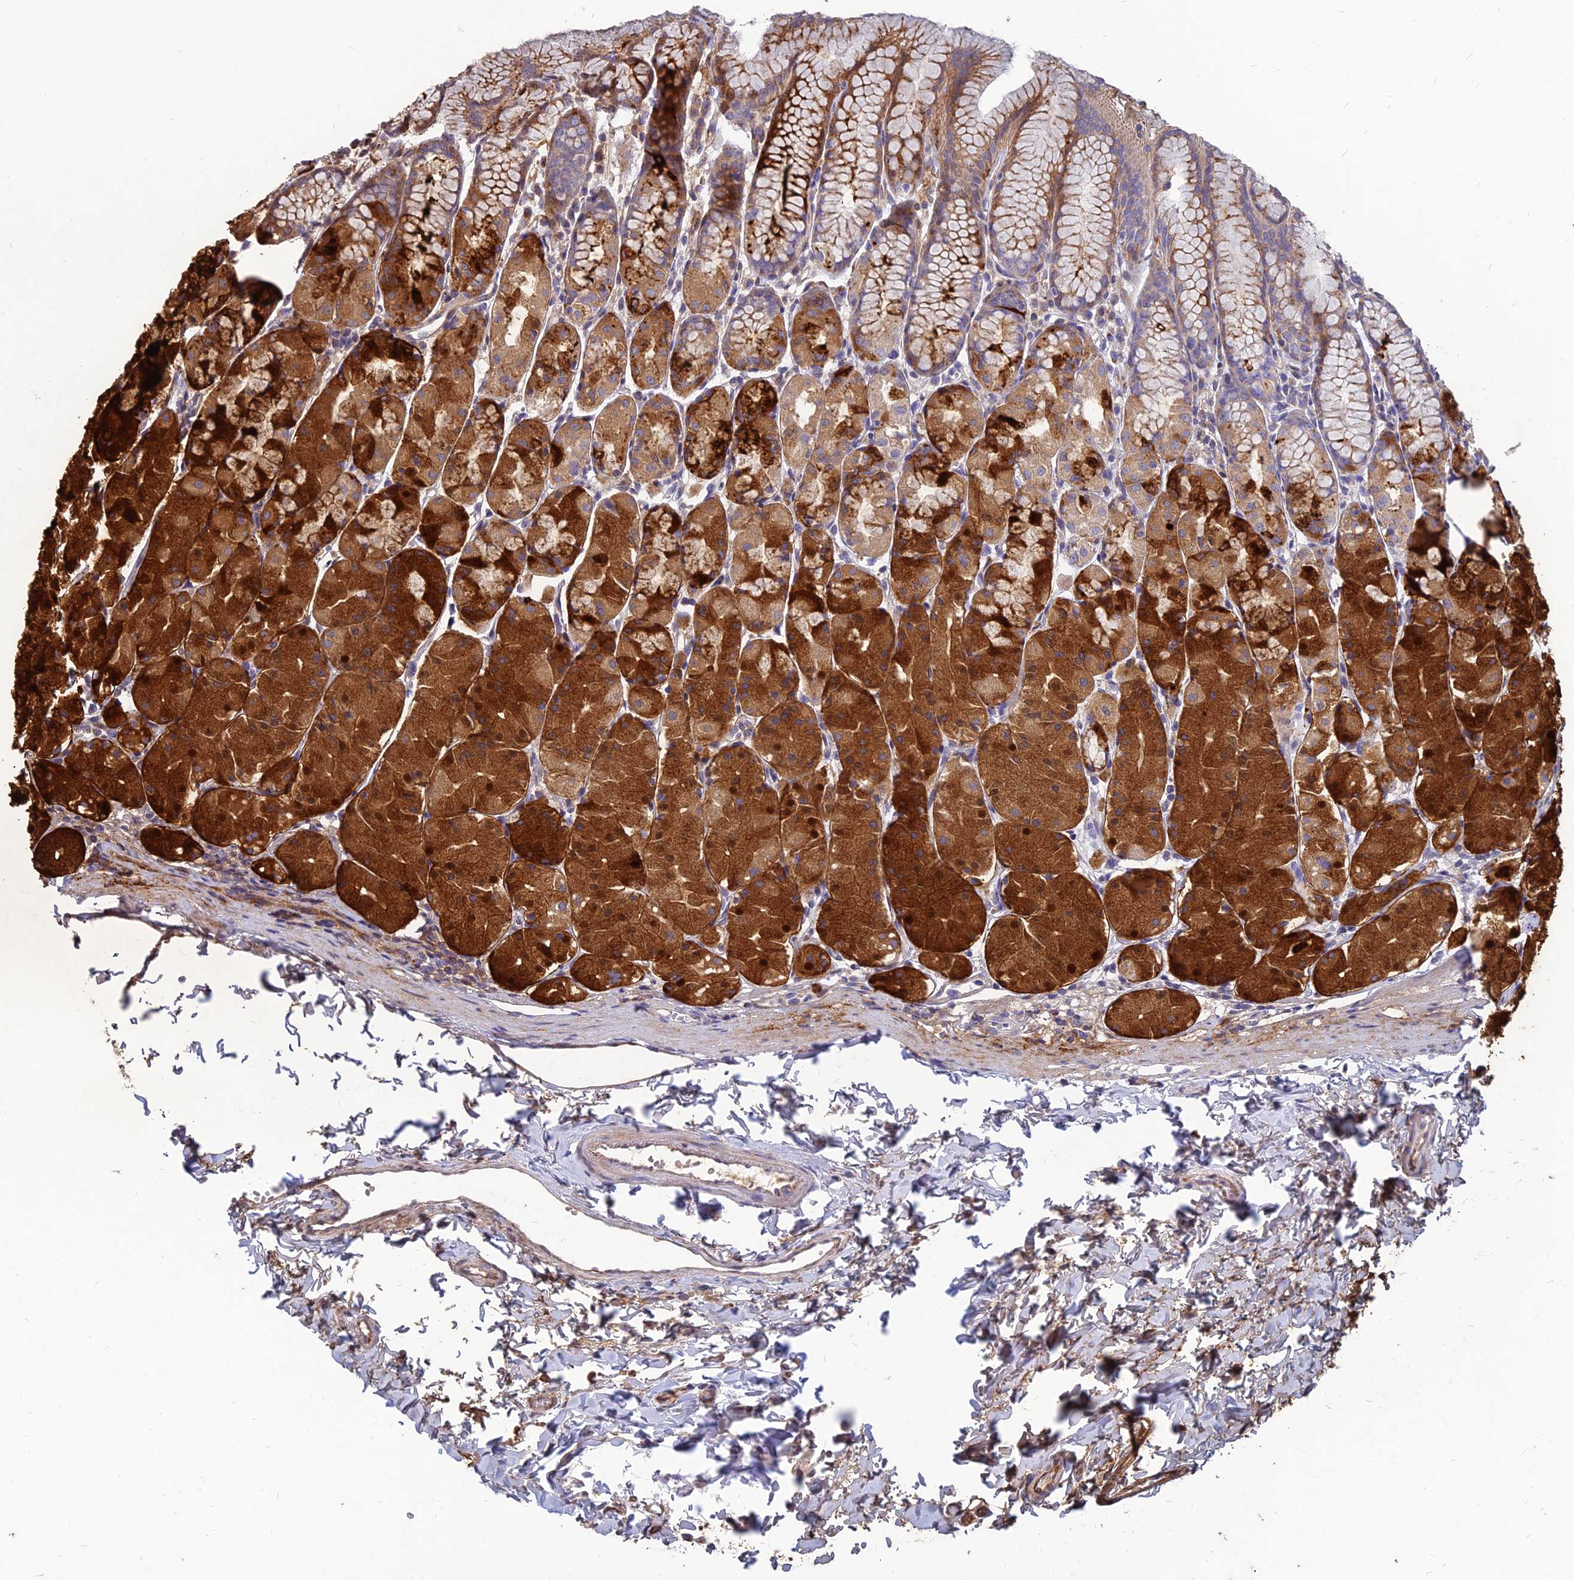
{"staining": {"intensity": "strong", "quantity": "25%-75%", "location": "cytoplasmic/membranous,nuclear"}, "tissue": "stomach", "cell_type": "Glandular cells", "image_type": "normal", "snomed": [{"axis": "morphology", "description": "Normal tissue, NOS"}, {"axis": "topography", "description": "Stomach, upper"}], "caption": "Immunohistochemical staining of benign human stomach reveals strong cytoplasmic/membranous,nuclear protein expression in about 25%-75% of glandular cells.", "gene": "ST3GAL6", "patient": {"sex": "male", "age": 47}}